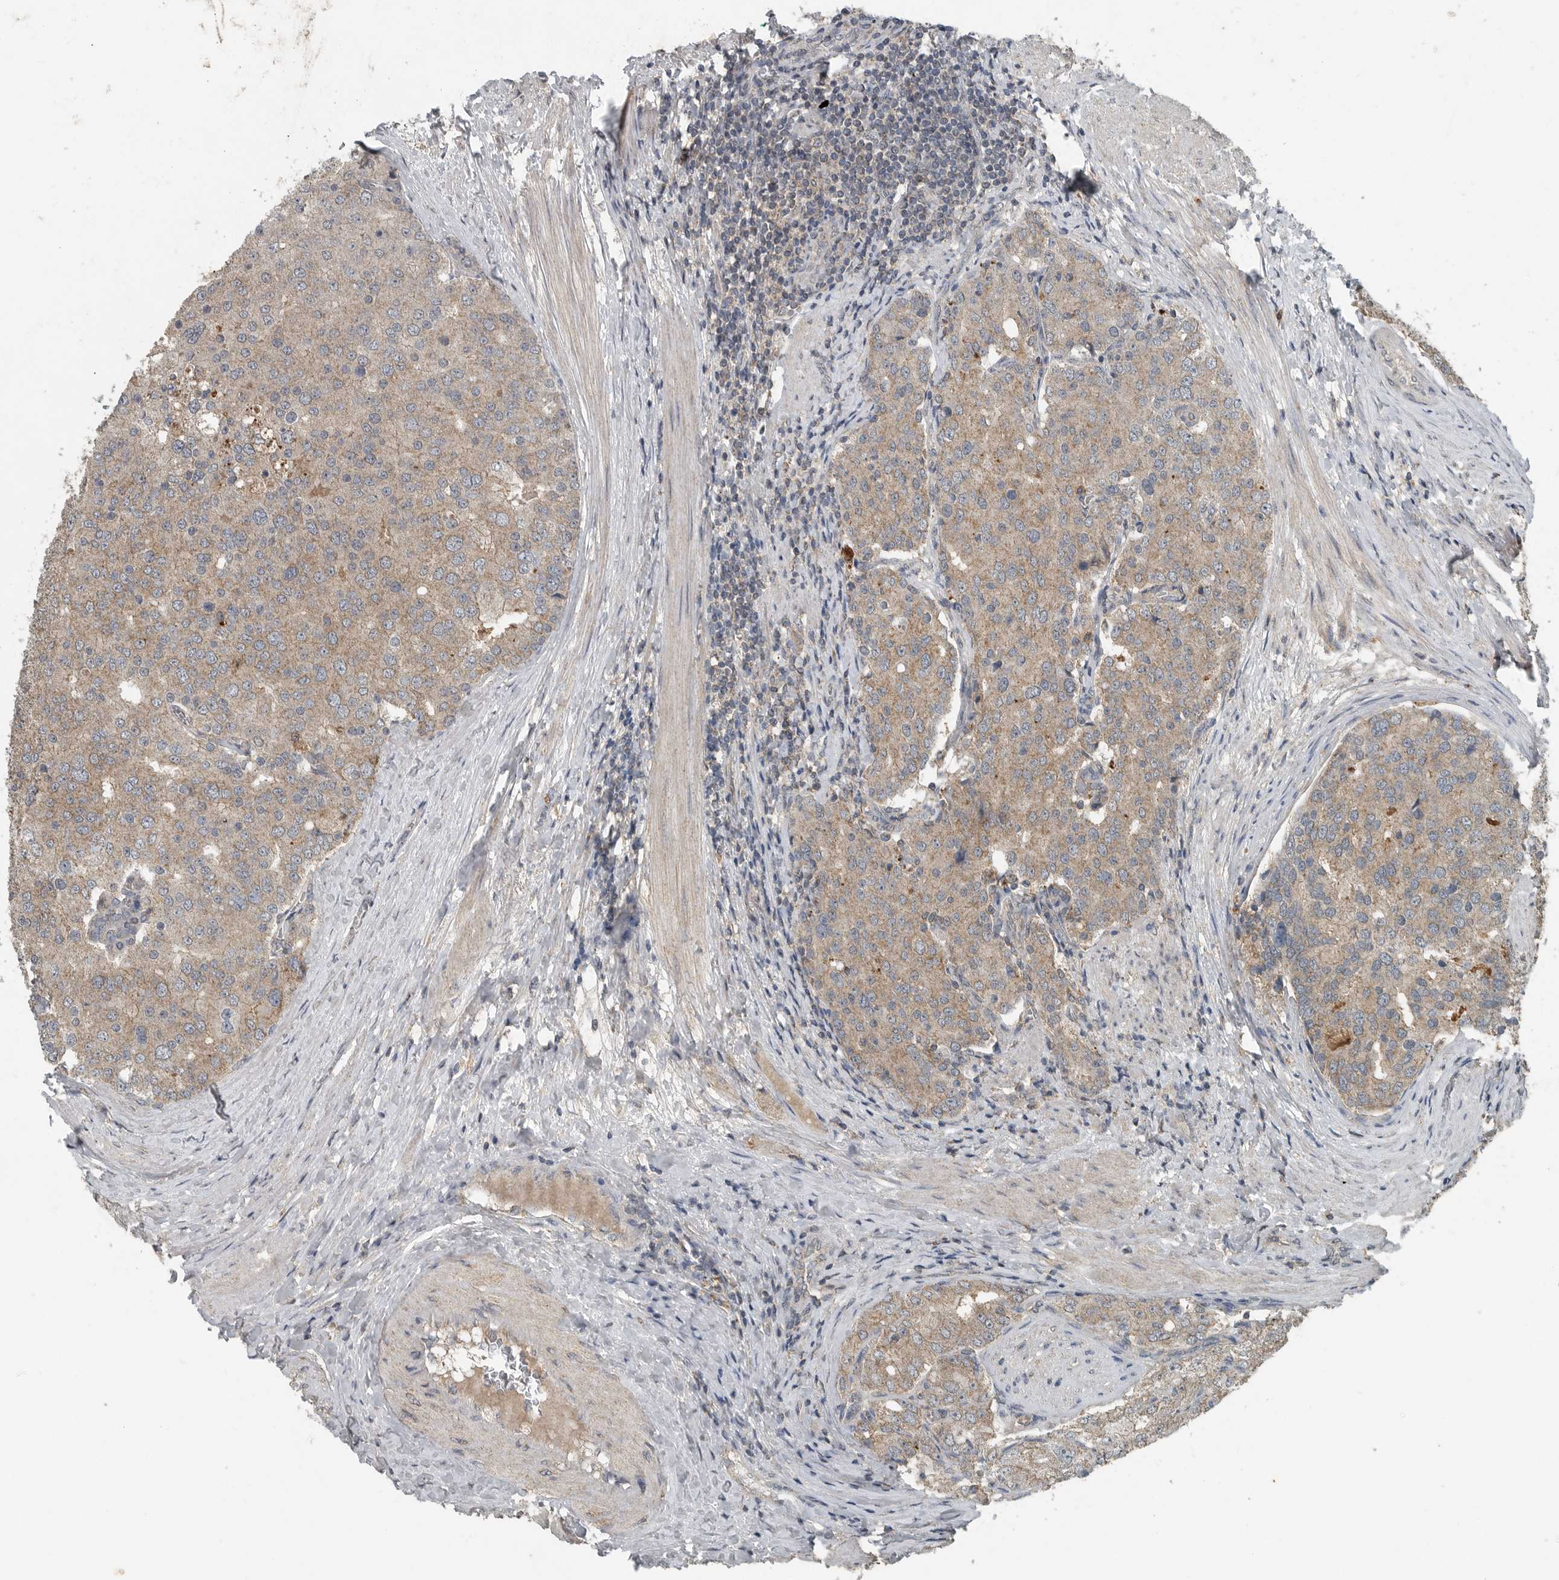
{"staining": {"intensity": "moderate", "quantity": "25%-75%", "location": "cytoplasmic/membranous"}, "tissue": "prostate cancer", "cell_type": "Tumor cells", "image_type": "cancer", "snomed": [{"axis": "morphology", "description": "Adenocarcinoma, High grade"}, {"axis": "topography", "description": "Prostate"}], "caption": "Protein expression analysis of human prostate cancer reveals moderate cytoplasmic/membranous staining in about 25%-75% of tumor cells.", "gene": "IL6ST", "patient": {"sex": "male", "age": 50}}